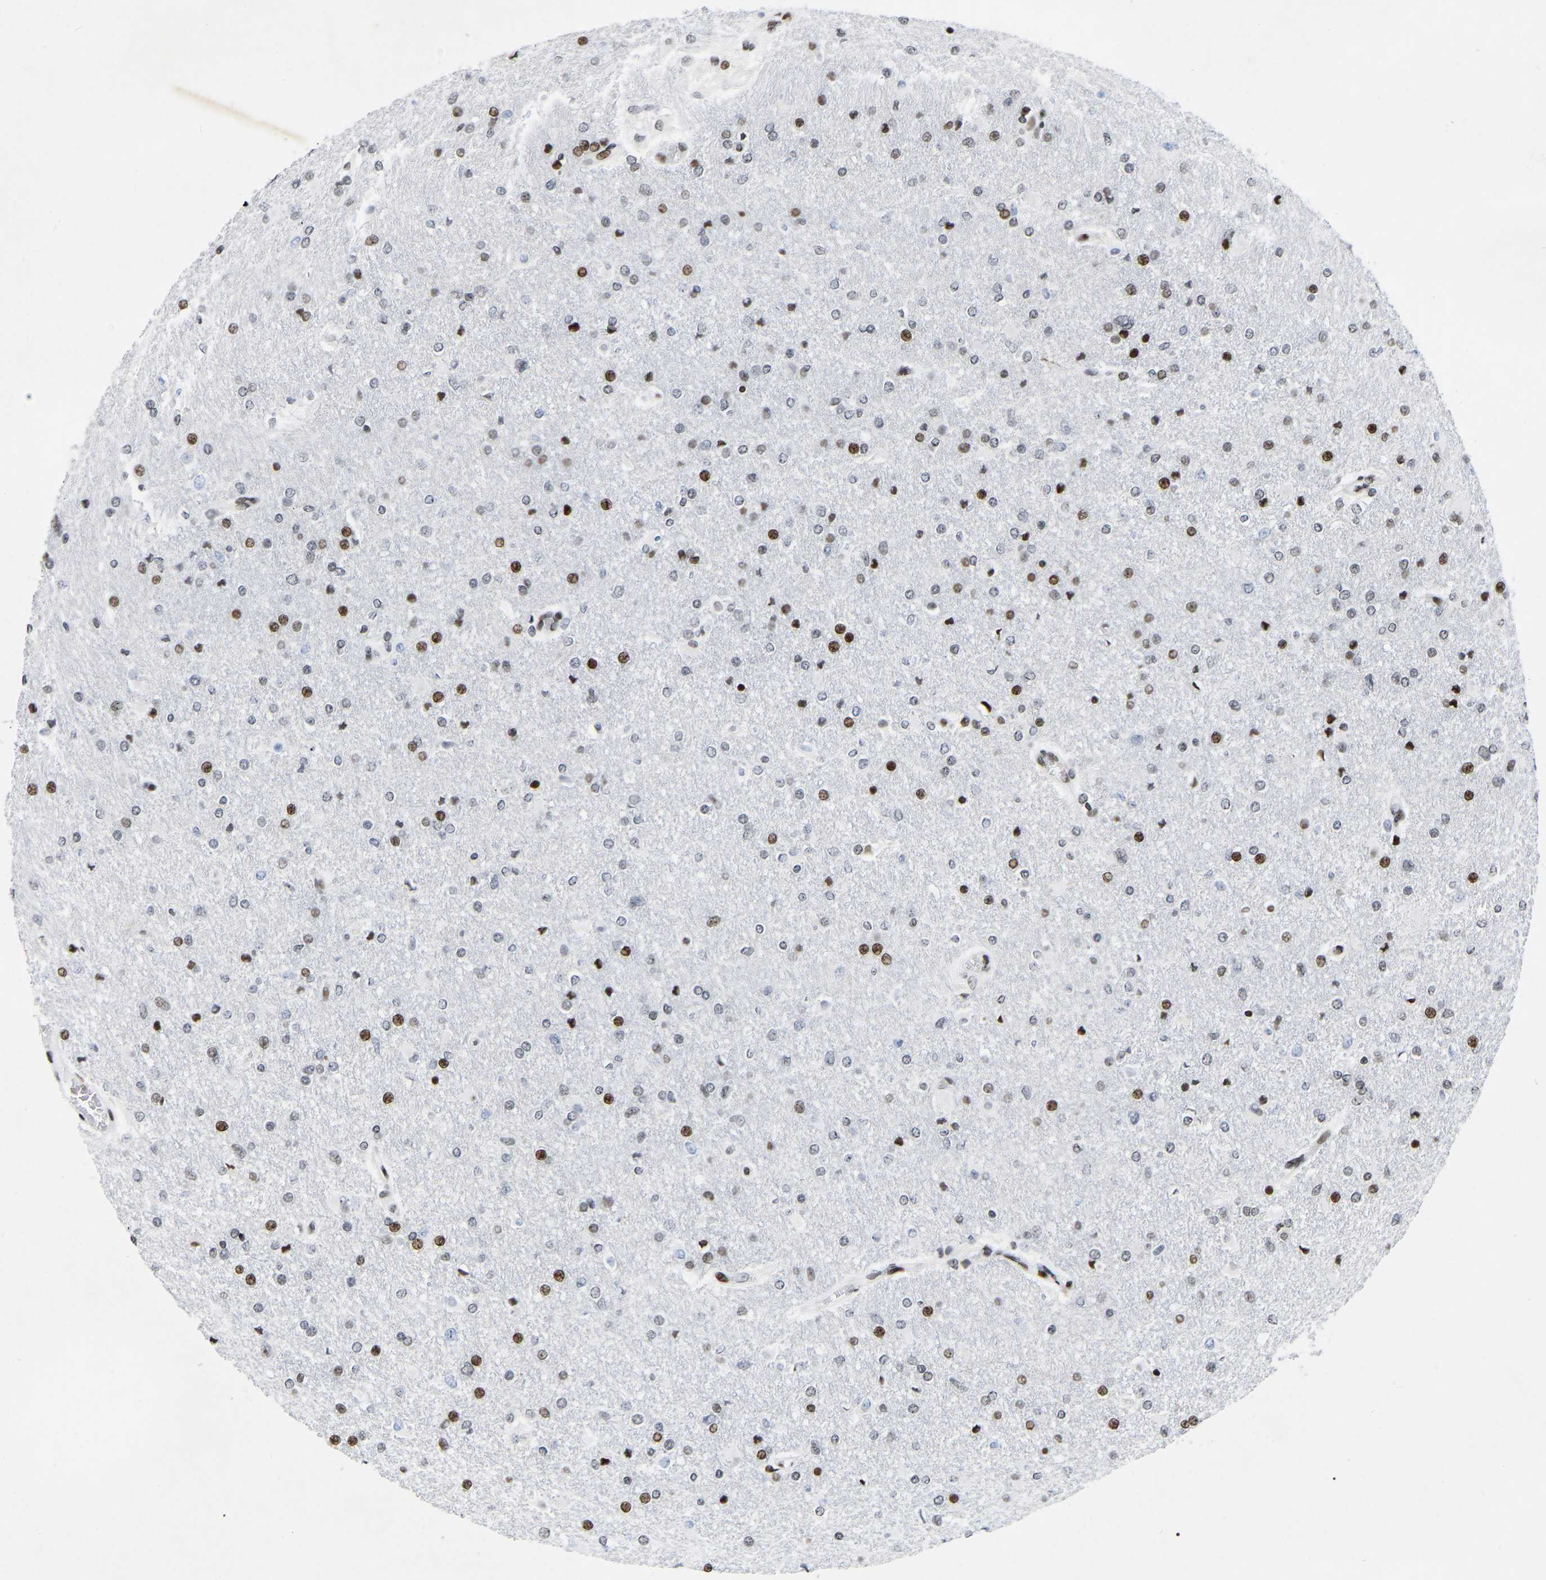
{"staining": {"intensity": "moderate", "quantity": "25%-75%", "location": "nuclear"}, "tissue": "glioma", "cell_type": "Tumor cells", "image_type": "cancer", "snomed": [{"axis": "morphology", "description": "Glioma, malignant, High grade"}, {"axis": "topography", "description": "Cerebral cortex"}], "caption": "Protein staining by immunohistochemistry (IHC) demonstrates moderate nuclear positivity in about 25%-75% of tumor cells in glioma.", "gene": "PRCC", "patient": {"sex": "female", "age": 36}}